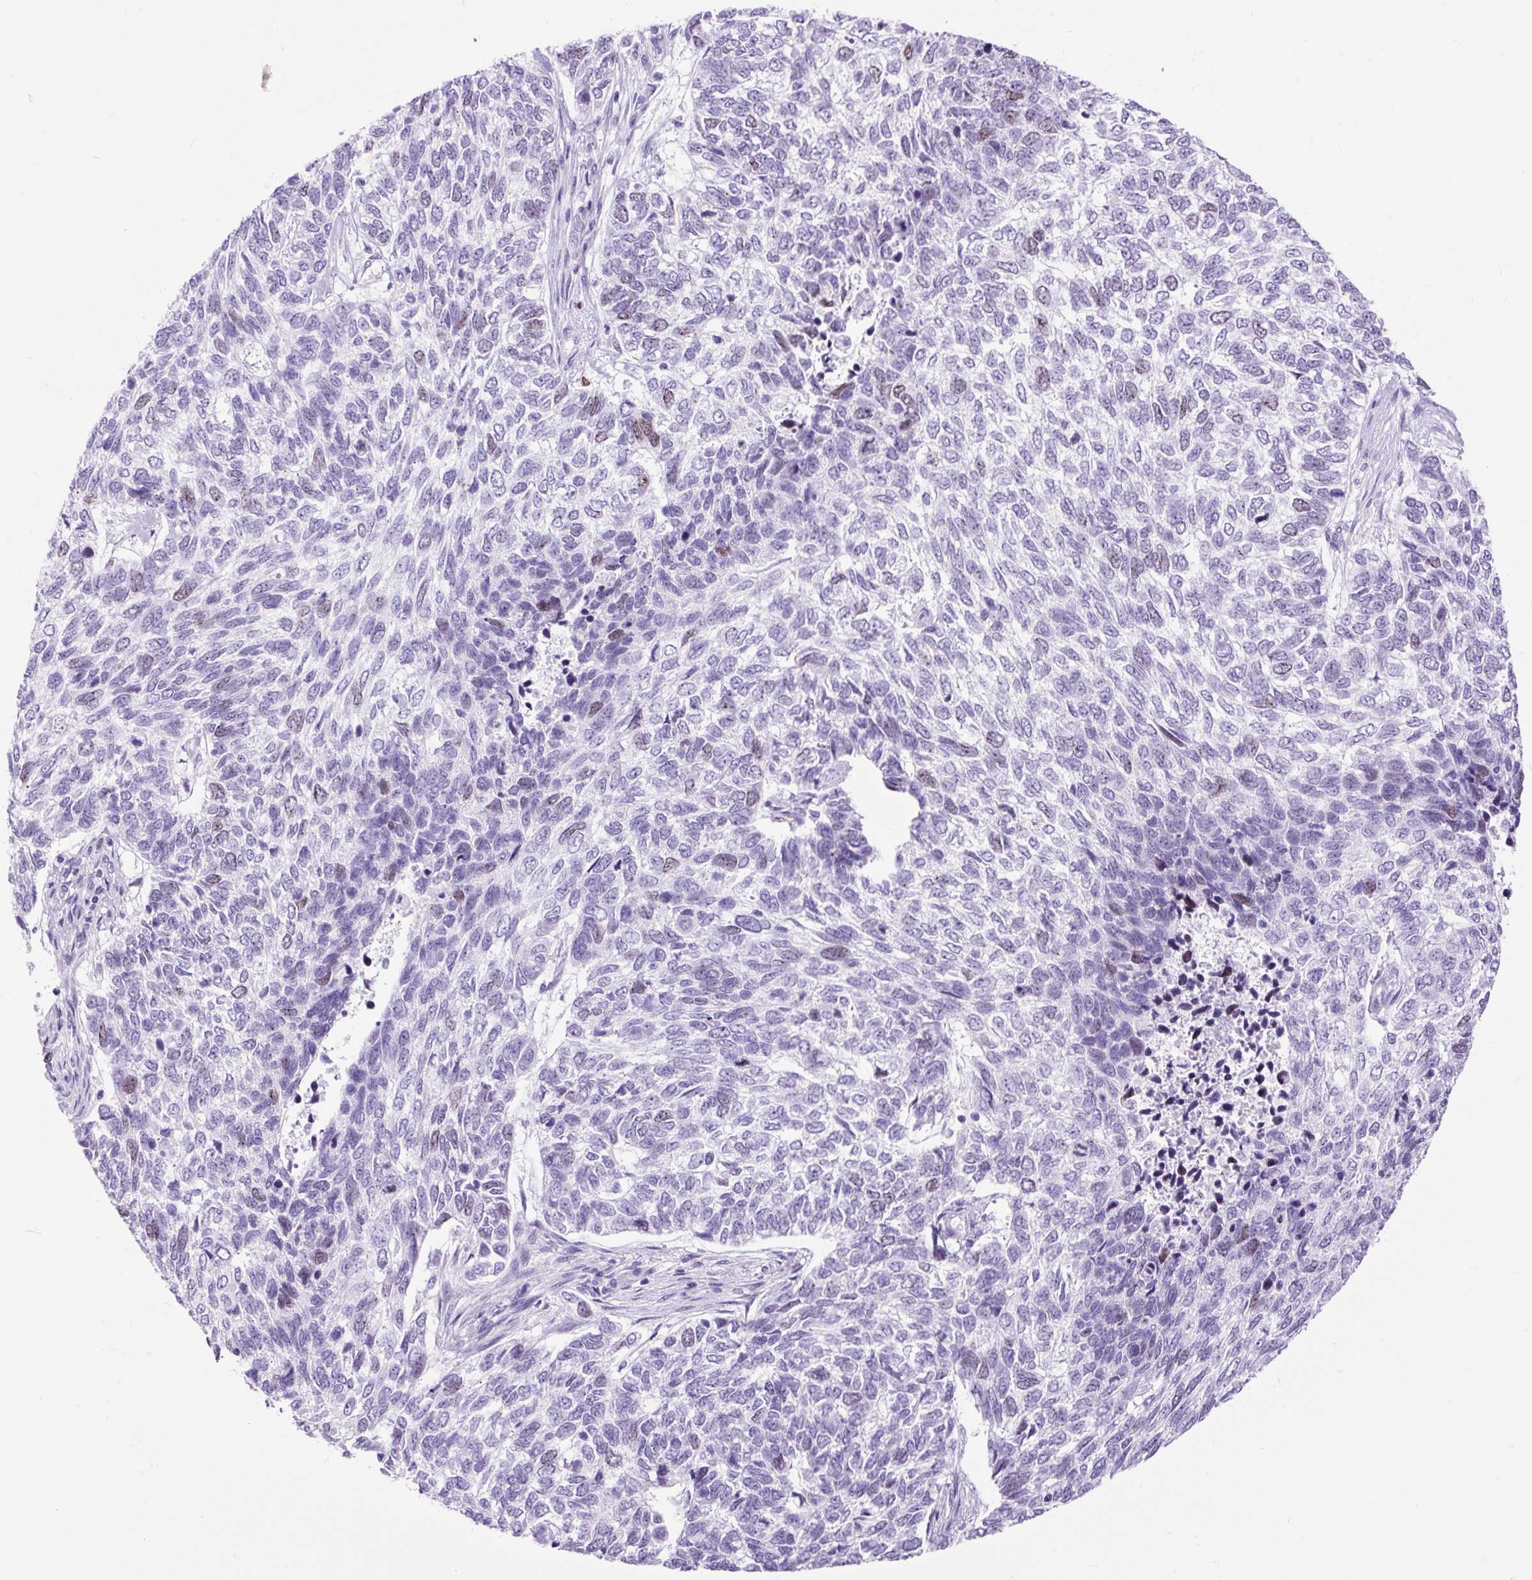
{"staining": {"intensity": "moderate", "quantity": "<25%", "location": "nuclear"}, "tissue": "skin cancer", "cell_type": "Tumor cells", "image_type": "cancer", "snomed": [{"axis": "morphology", "description": "Basal cell carcinoma"}, {"axis": "topography", "description": "Skin"}], "caption": "Basal cell carcinoma (skin) stained with DAB (3,3'-diaminobenzidine) immunohistochemistry shows low levels of moderate nuclear positivity in approximately <25% of tumor cells.", "gene": "RACGAP1", "patient": {"sex": "female", "age": 65}}